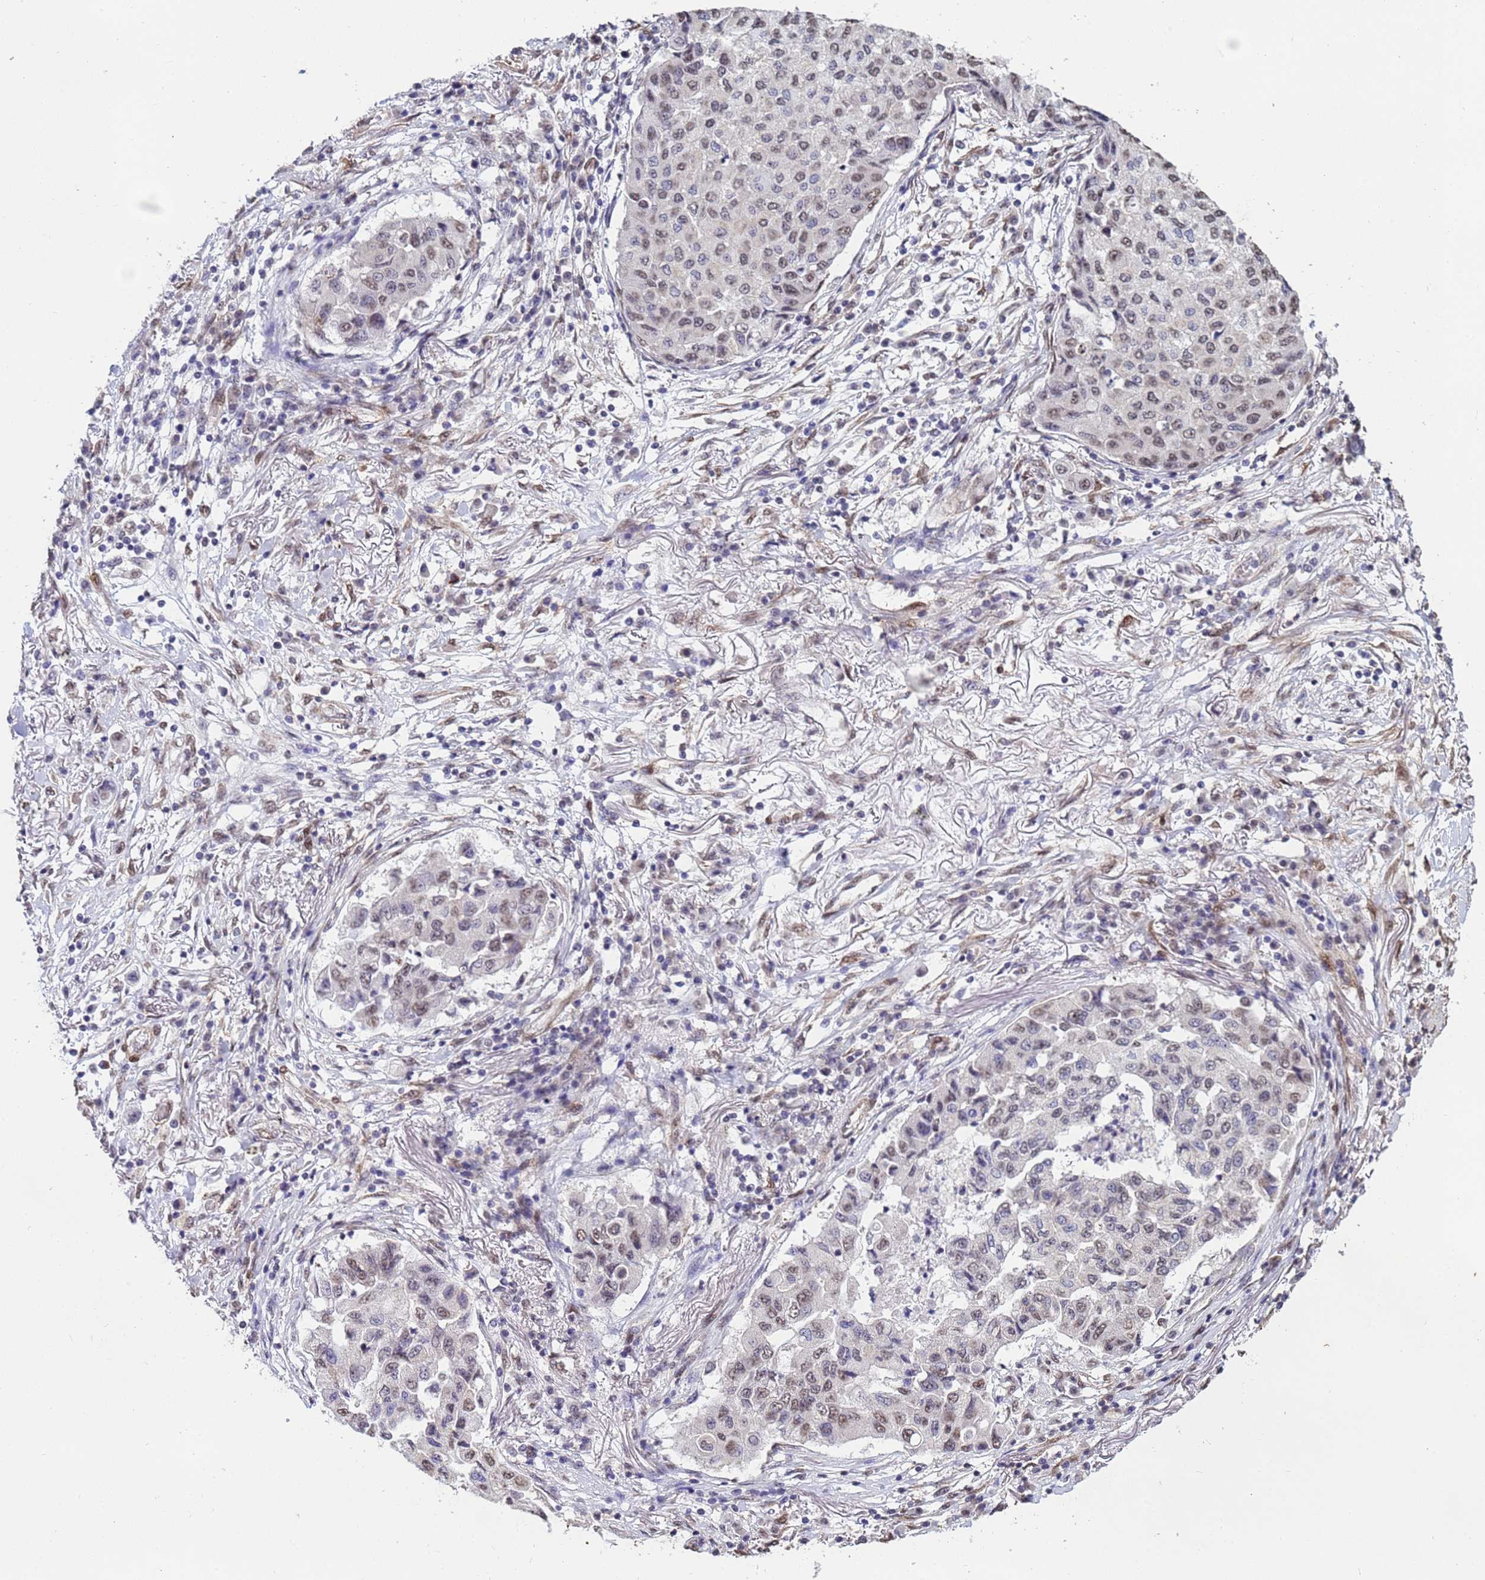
{"staining": {"intensity": "weak", "quantity": "25%-75%", "location": "nuclear"}, "tissue": "lung cancer", "cell_type": "Tumor cells", "image_type": "cancer", "snomed": [{"axis": "morphology", "description": "Squamous cell carcinoma, NOS"}, {"axis": "topography", "description": "Lung"}], "caption": "This is a micrograph of IHC staining of lung cancer, which shows weak staining in the nuclear of tumor cells.", "gene": "TRIP6", "patient": {"sex": "male", "age": 74}}